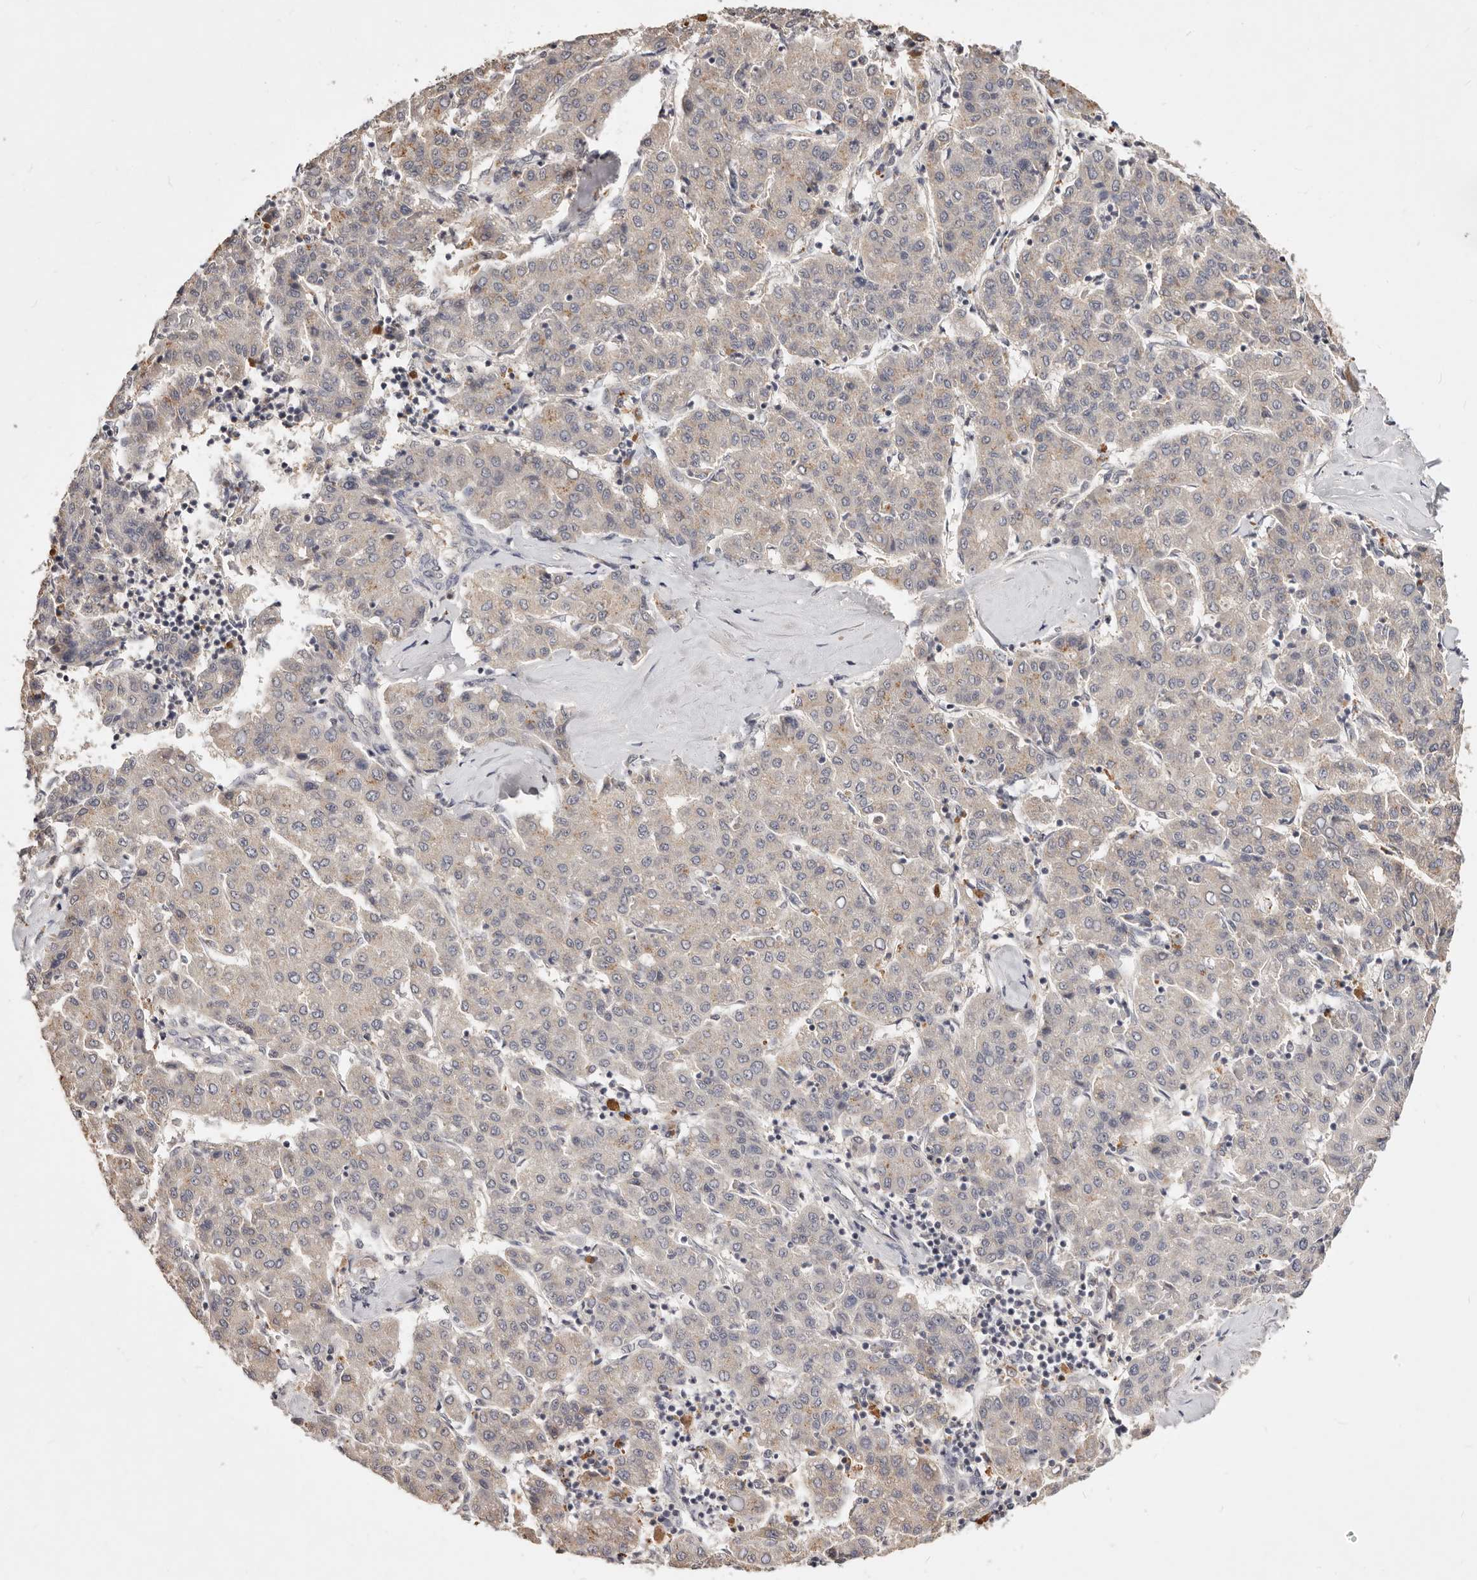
{"staining": {"intensity": "weak", "quantity": "<25%", "location": "cytoplasmic/membranous"}, "tissue": "liver cancer", "cell_type": "Tumor cells", "image_type": "cancer", "snomed": [{"axis": "morphology", "description": "Carcinoma, Hepatocellular, NOS"}, {"axis": "topography", "description": "Liver"}], "caption": "A high-resolution photomicrograph shows IHC staining of liver hepatocellular carcinoma, which demonstrates no significant expression in tumor cells.", "gene": "TSPAN13", "patient": {"sex": "male", "age": 65}}